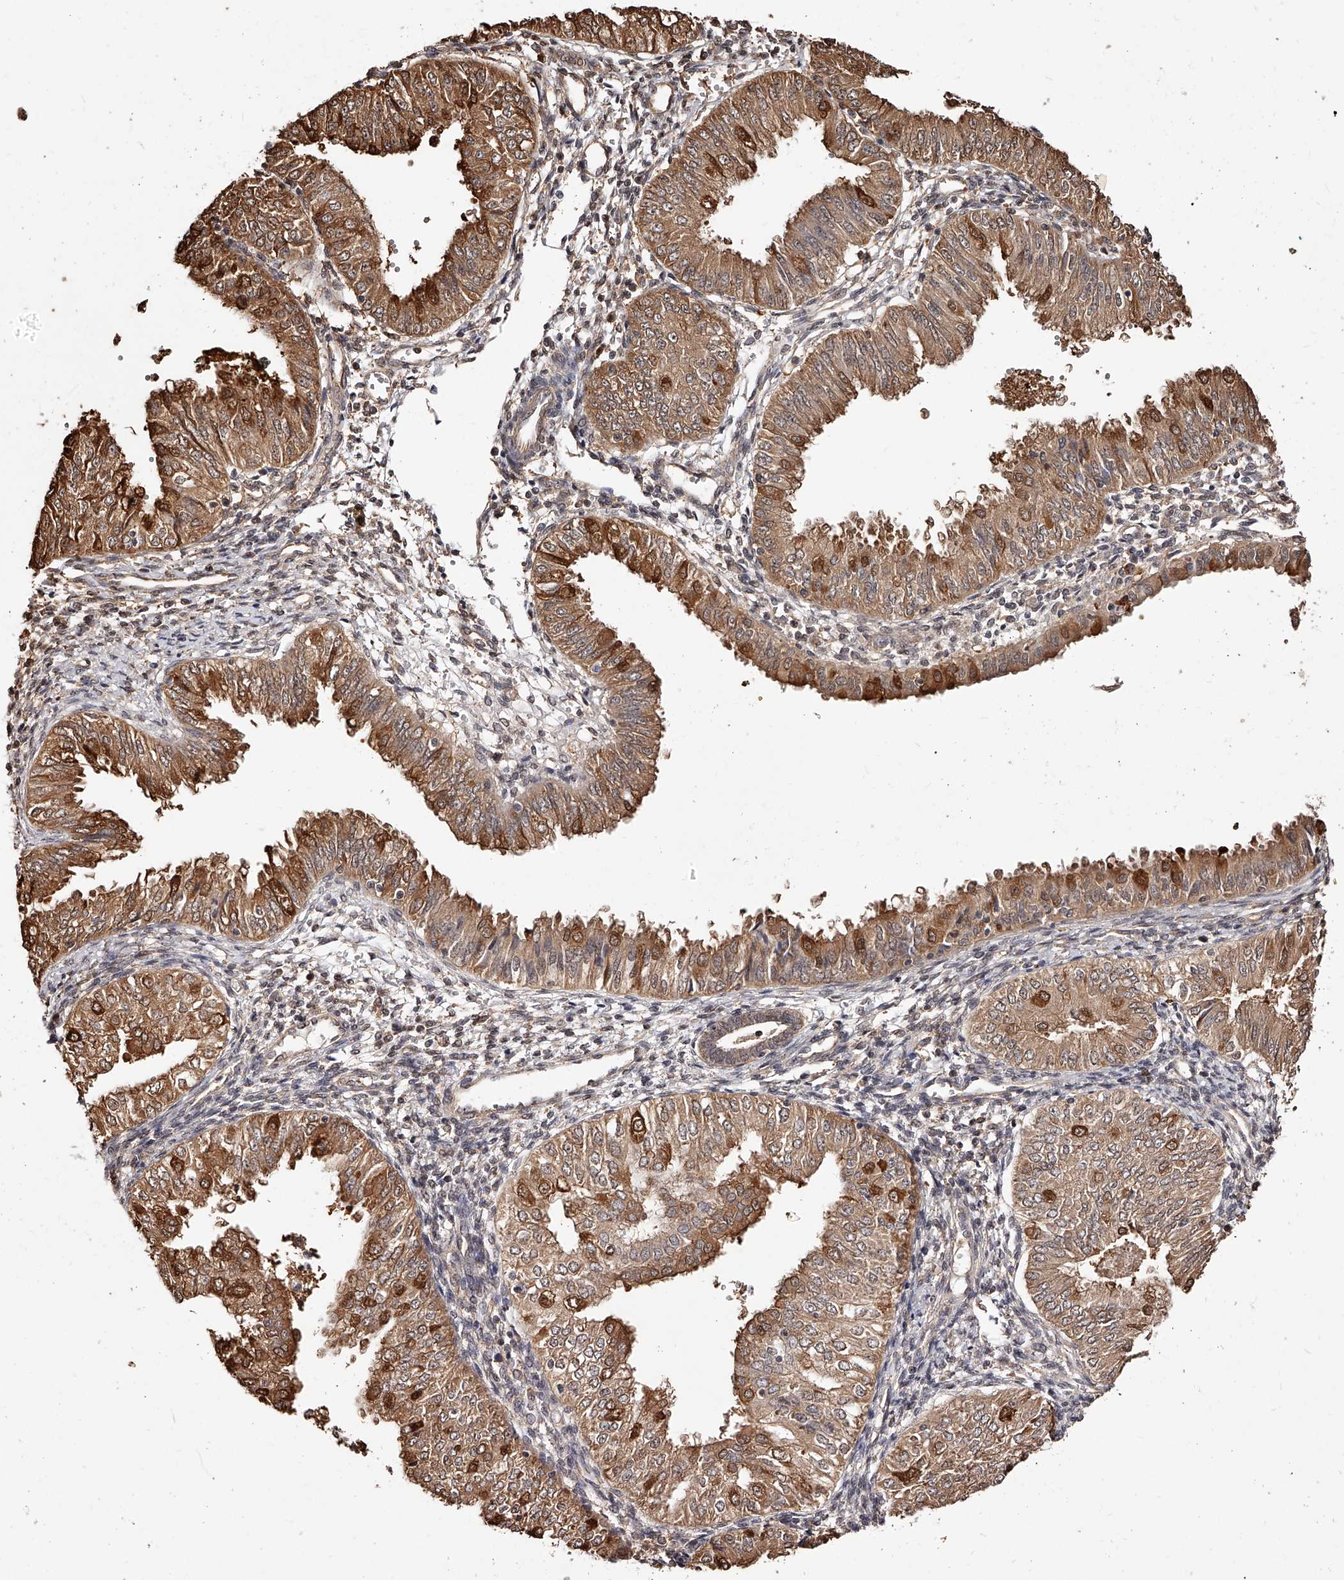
{"staining": {"intensity": "moderate", "quantity": ">75%", "location": "cytoplasmic/membranous,nuclear"}, "tissue": "endometrial cancer", "cell_type": "Tumor cells", "image_type": "cancer", "snomed": [{"axis": "morphology", "description": "Normal tissue, NOS"}, {"axis": "morphology", "description": "Adenocarcinoma, NOS"}, {"axis": "topography", "description": "Endometrium"}], "caption": "A brown stain labels moderate cytoplasmic/membranous and nuclear staining of a protein in adenocarcinoma (endometrial) tumor cells.", "gene": "ZNF582", "patient": {"sex": "female", "age": 53}}